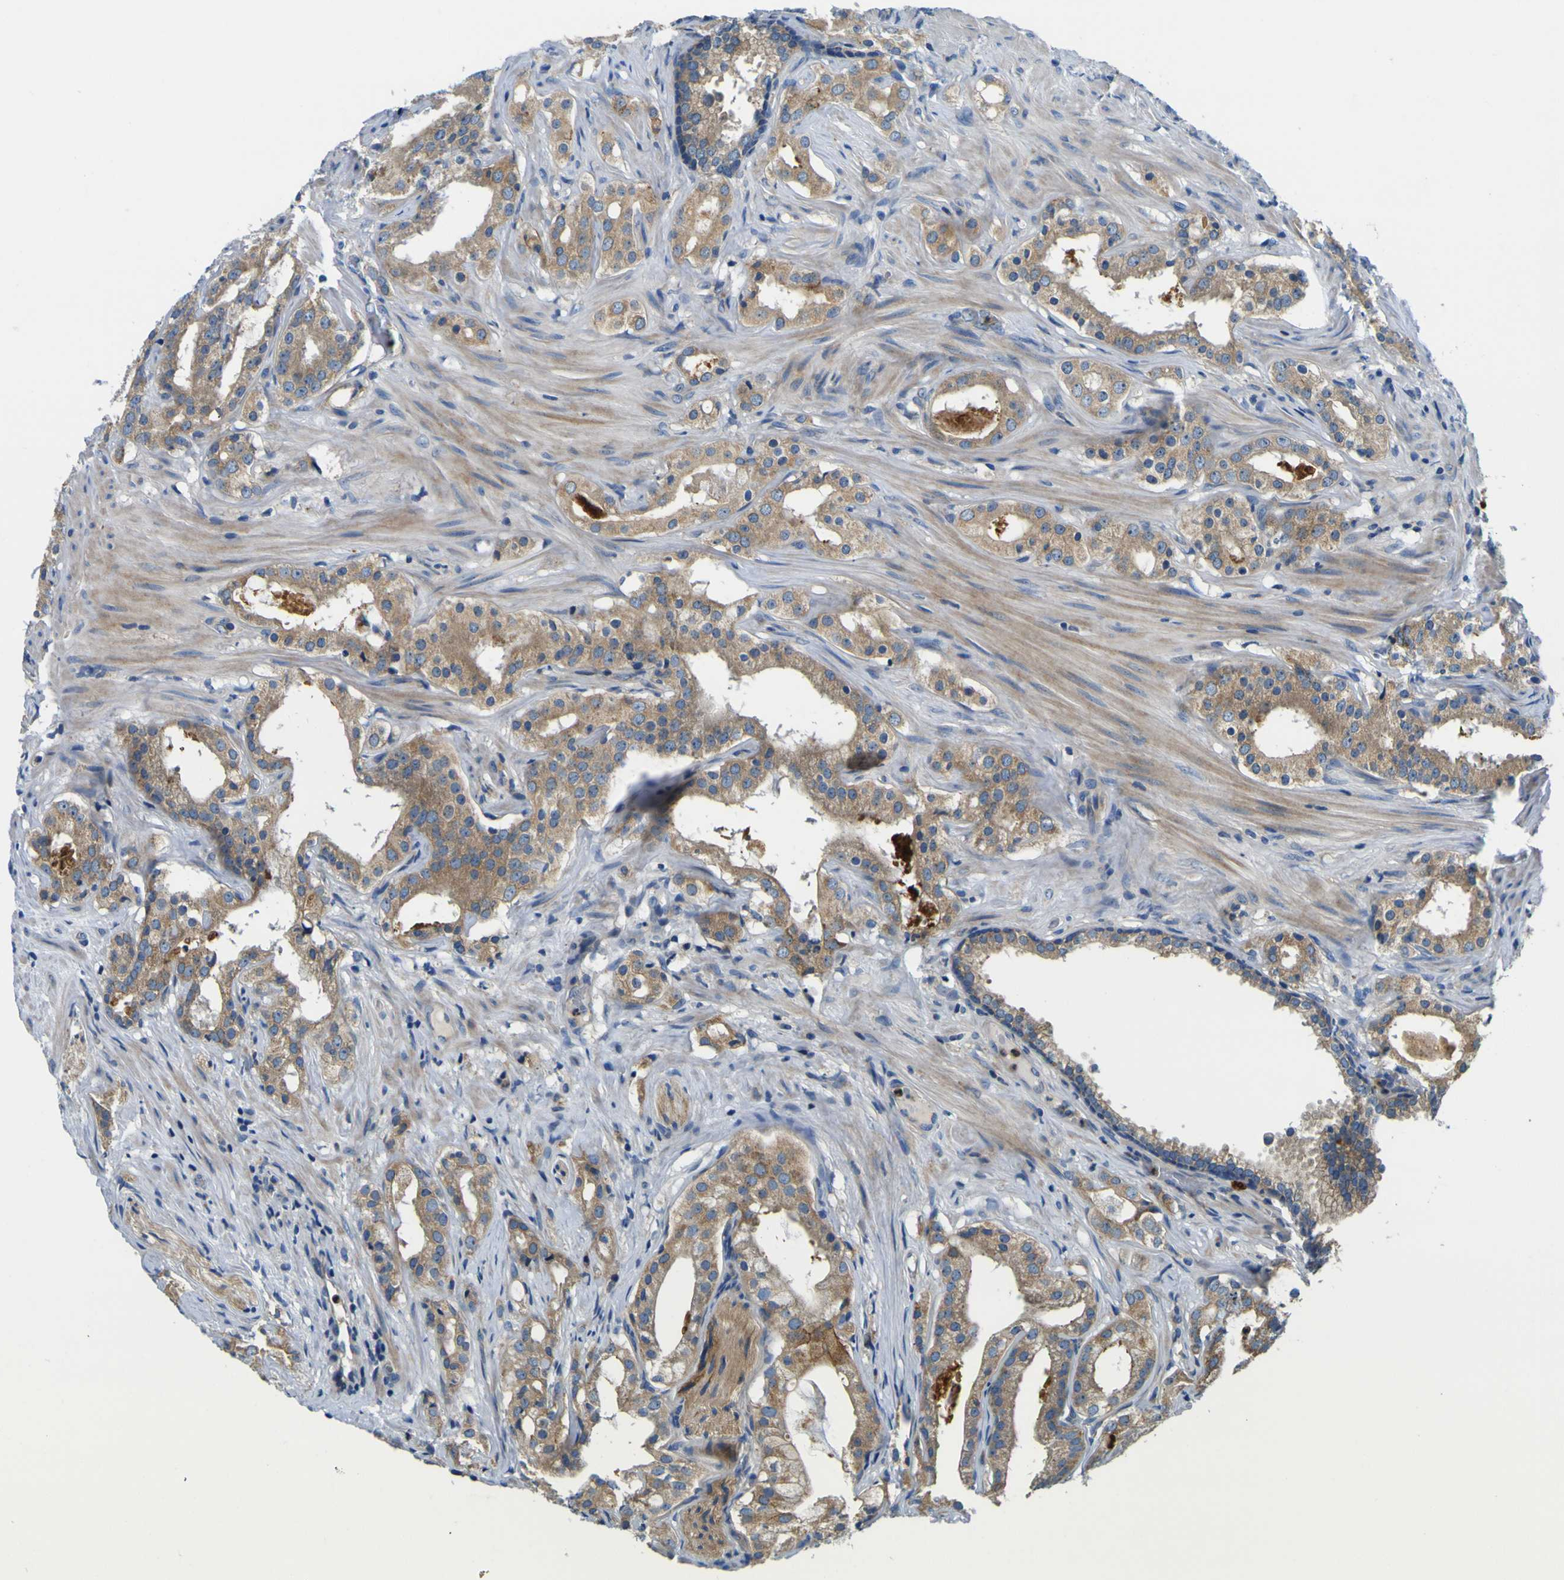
{"staining": {"intensity": "moderate", "quantity": "25%-75%", "location": "cytoplasmic/membranous"}, "tissue": "prostate cancer", "cell_type": "Tumor cells", "image_type": "cancer", "snomed": [{"axis": "morphology", "description": "Adenocarcinoma, Low grade"}, {"axis": "topography", "description": "Prostate"}], "caption": "Protein expression analysis of human prostate cancer reveals moderate cytoplasmic/membranous expression in about 25%-75% of tumor cells.", "gene": "CLSTN1", "patient": {"sex": "male", "age": 59}}